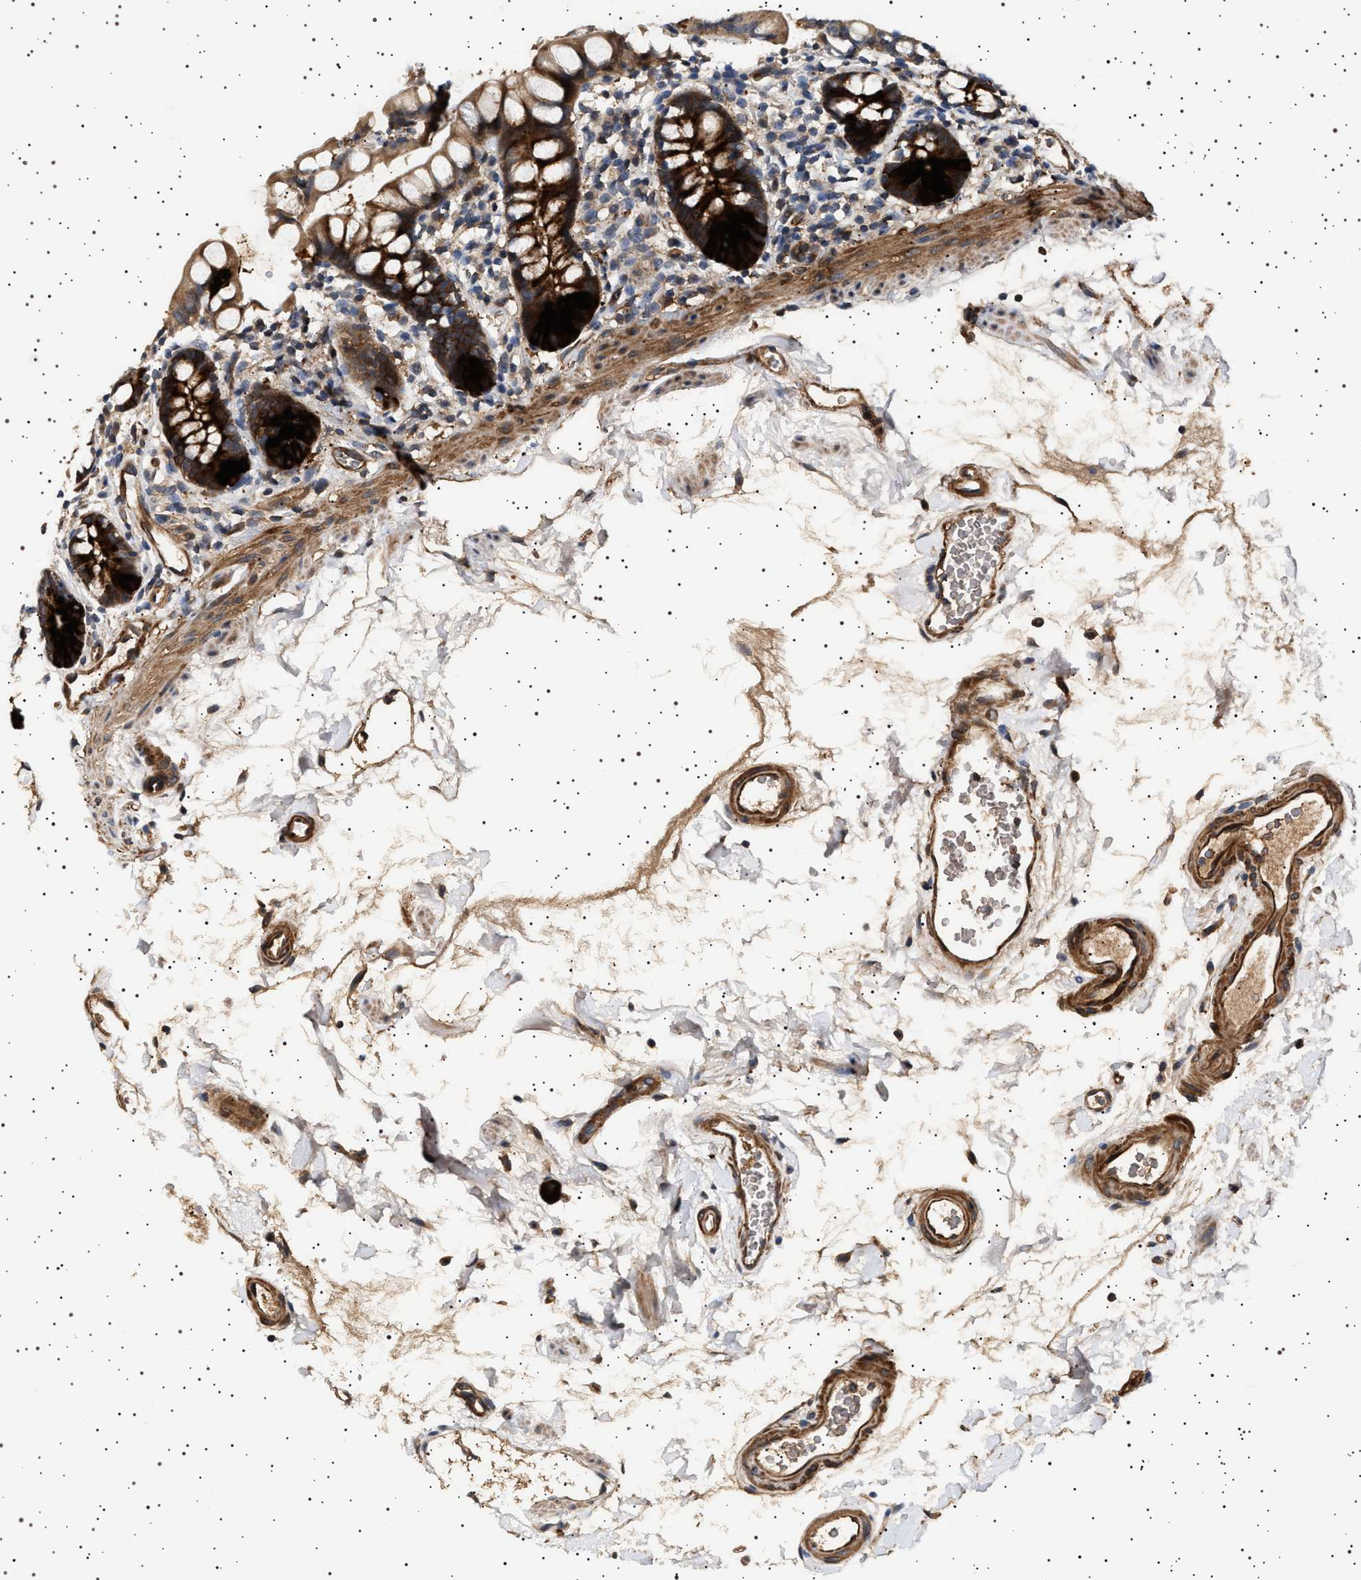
{"staining": {"intensity": "strong", "quantity": ">75%", "location": "cytoplasmic/membranous"}, "tissue": "small intestine", "cell_type": "Glandular cells", "image_type": "normal", "snomed": [{"axis": "morphology", "description": "Normal tissue, NOS"}, {"axis": "topography", "description": "Small intestine"}], "caption": "Human small intestine stained for a protein (brown) exhibits strong cytoplasmic/membranous positive positivity in about >75% of glandular cells.", "gene": "GUCY1B1", "patient": {"sex": "female", "age": 84}}